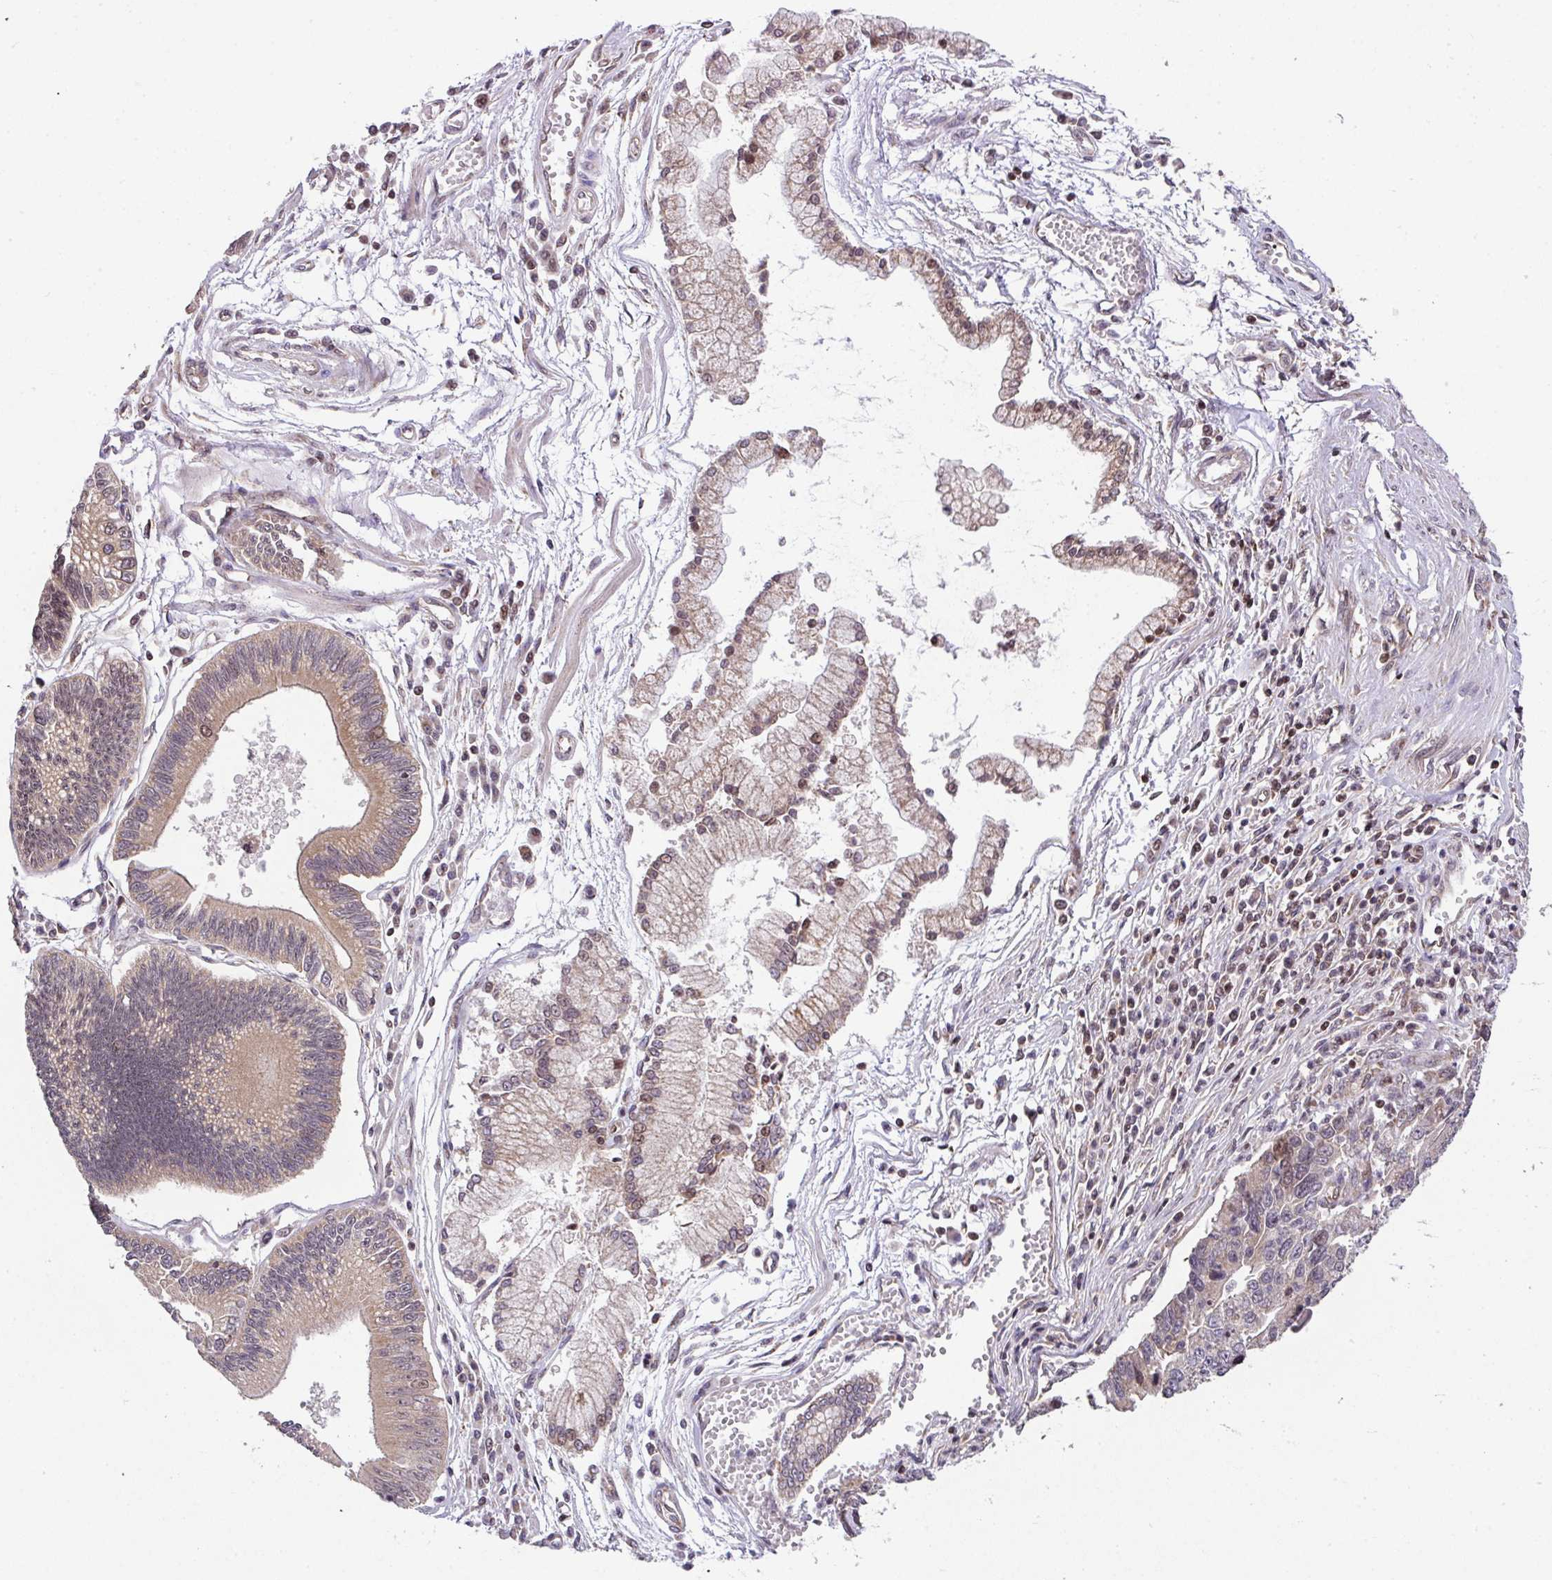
{"staining": {"intensity": "moderate", "quantity": "25%-75%", "location": "cytoplasmic/membranous"}, "tissue": "stomach cancer", "cell_type": "Tumor cells", "image_type": "cancer", "snomed": [{"axis": "morphology", "description": "Adenocarcinoma, NOS"}, {"axis": "topography", "description": "Stomach"}], "caption": "A brown stain shows moderate cytoplasmic/membranous staining of a protein in adenocarcinoma (stomach) tumor cells. The protein of interest is shown in brown color, while the nuclei are stained blue.", "gene": "PLK1", "patient": {"sex": "male", "age": 59}}